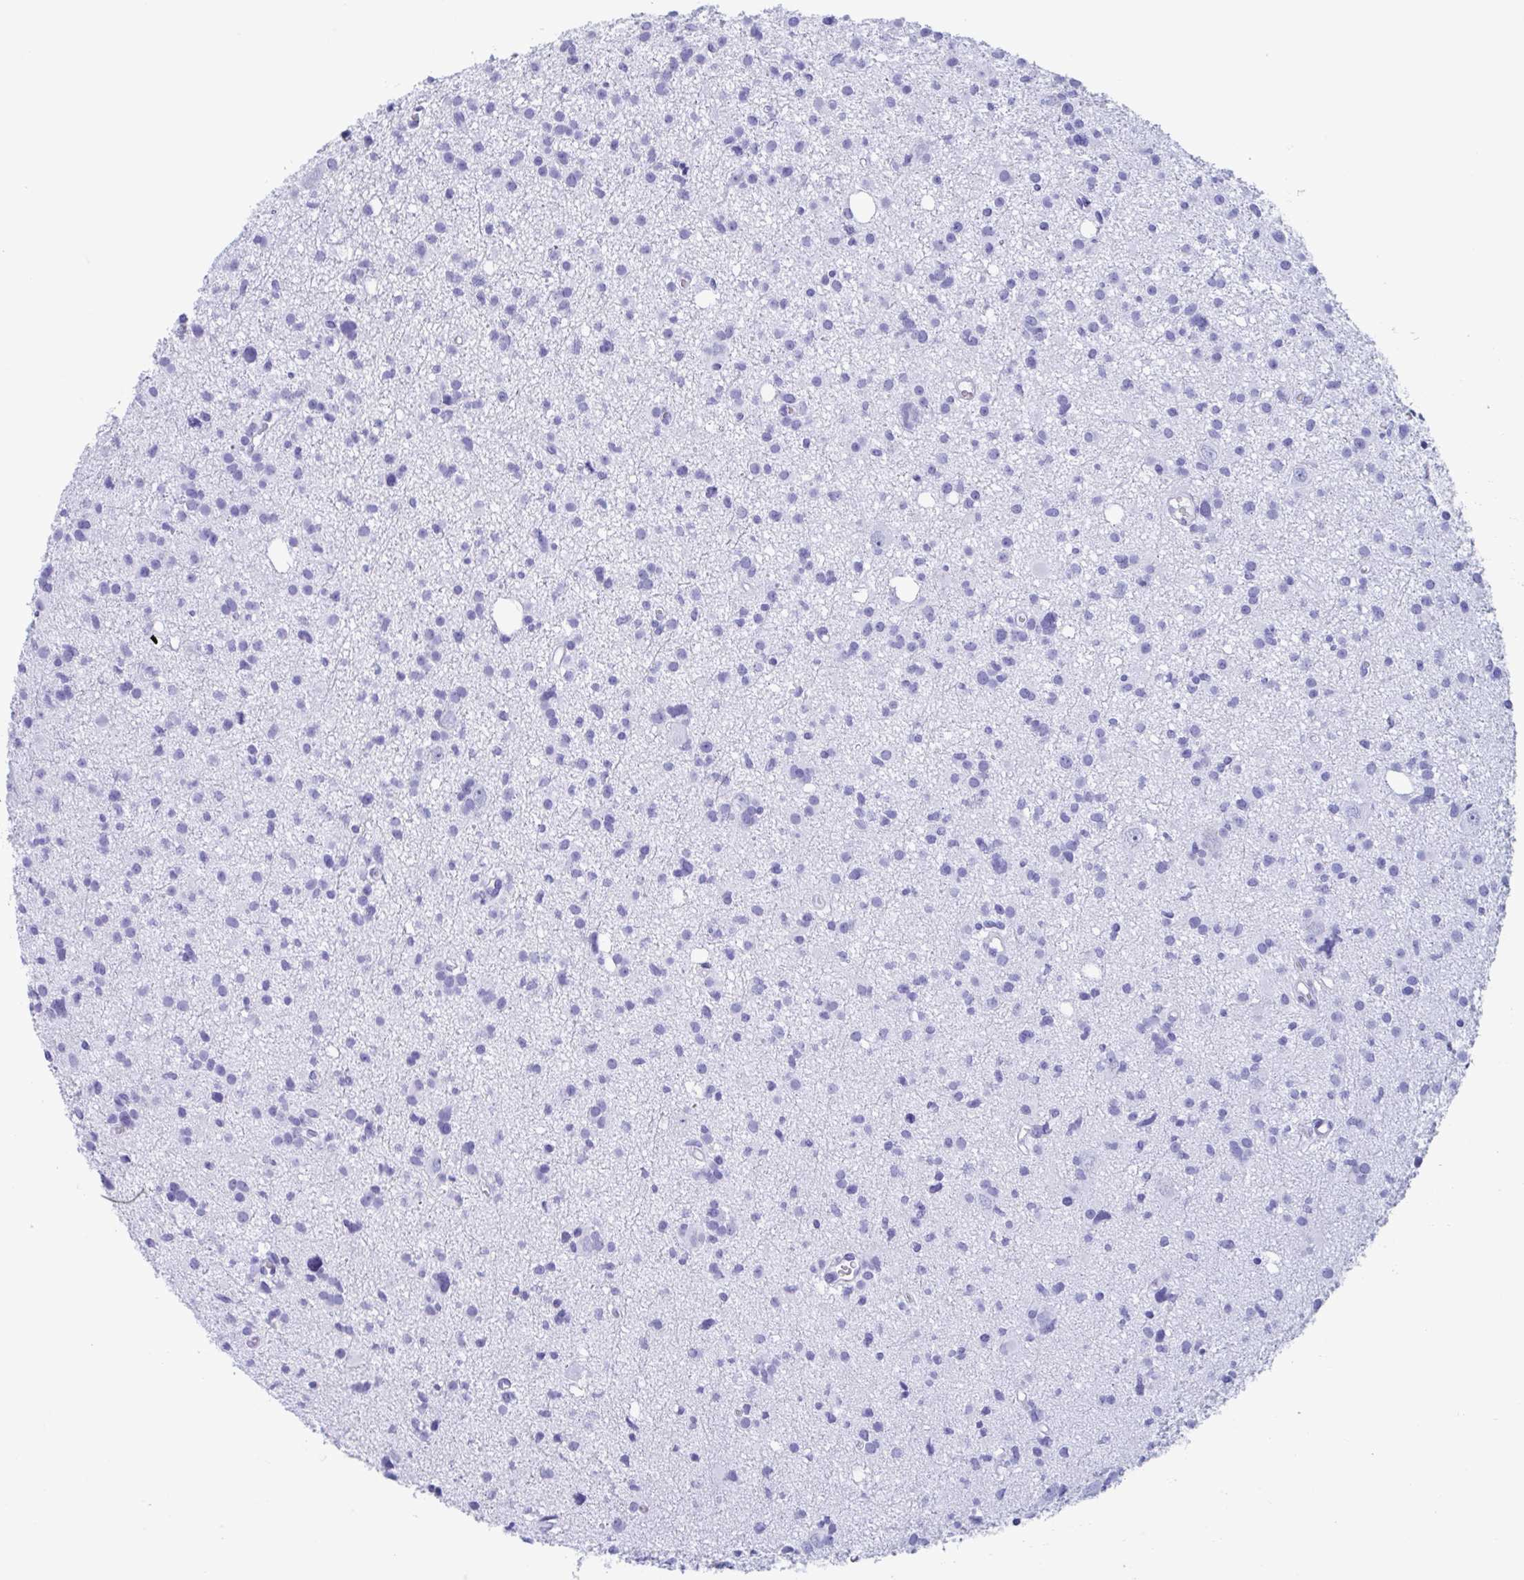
{"staining": {"intensity": "negative", "quantity": "none", "location": "none"}, "tissue": "glioma", "cell_type": "Tumor cells", "image_type": "cancer", "snomed": [{"axis": "morphology", "description": "Glioma, malignant, High grade"}, {"axis": "topography", "description": "Brain"}], "caption": "DAB (3,3'-diaminobenzidine) immunohistochemical staining of human malignant glioma (high-grade) displays no significant positivity in tumor cells. Nuclei are stained in blue.", "gene": "ZNF850", "patient": {"sex": "male", "age": 23}}